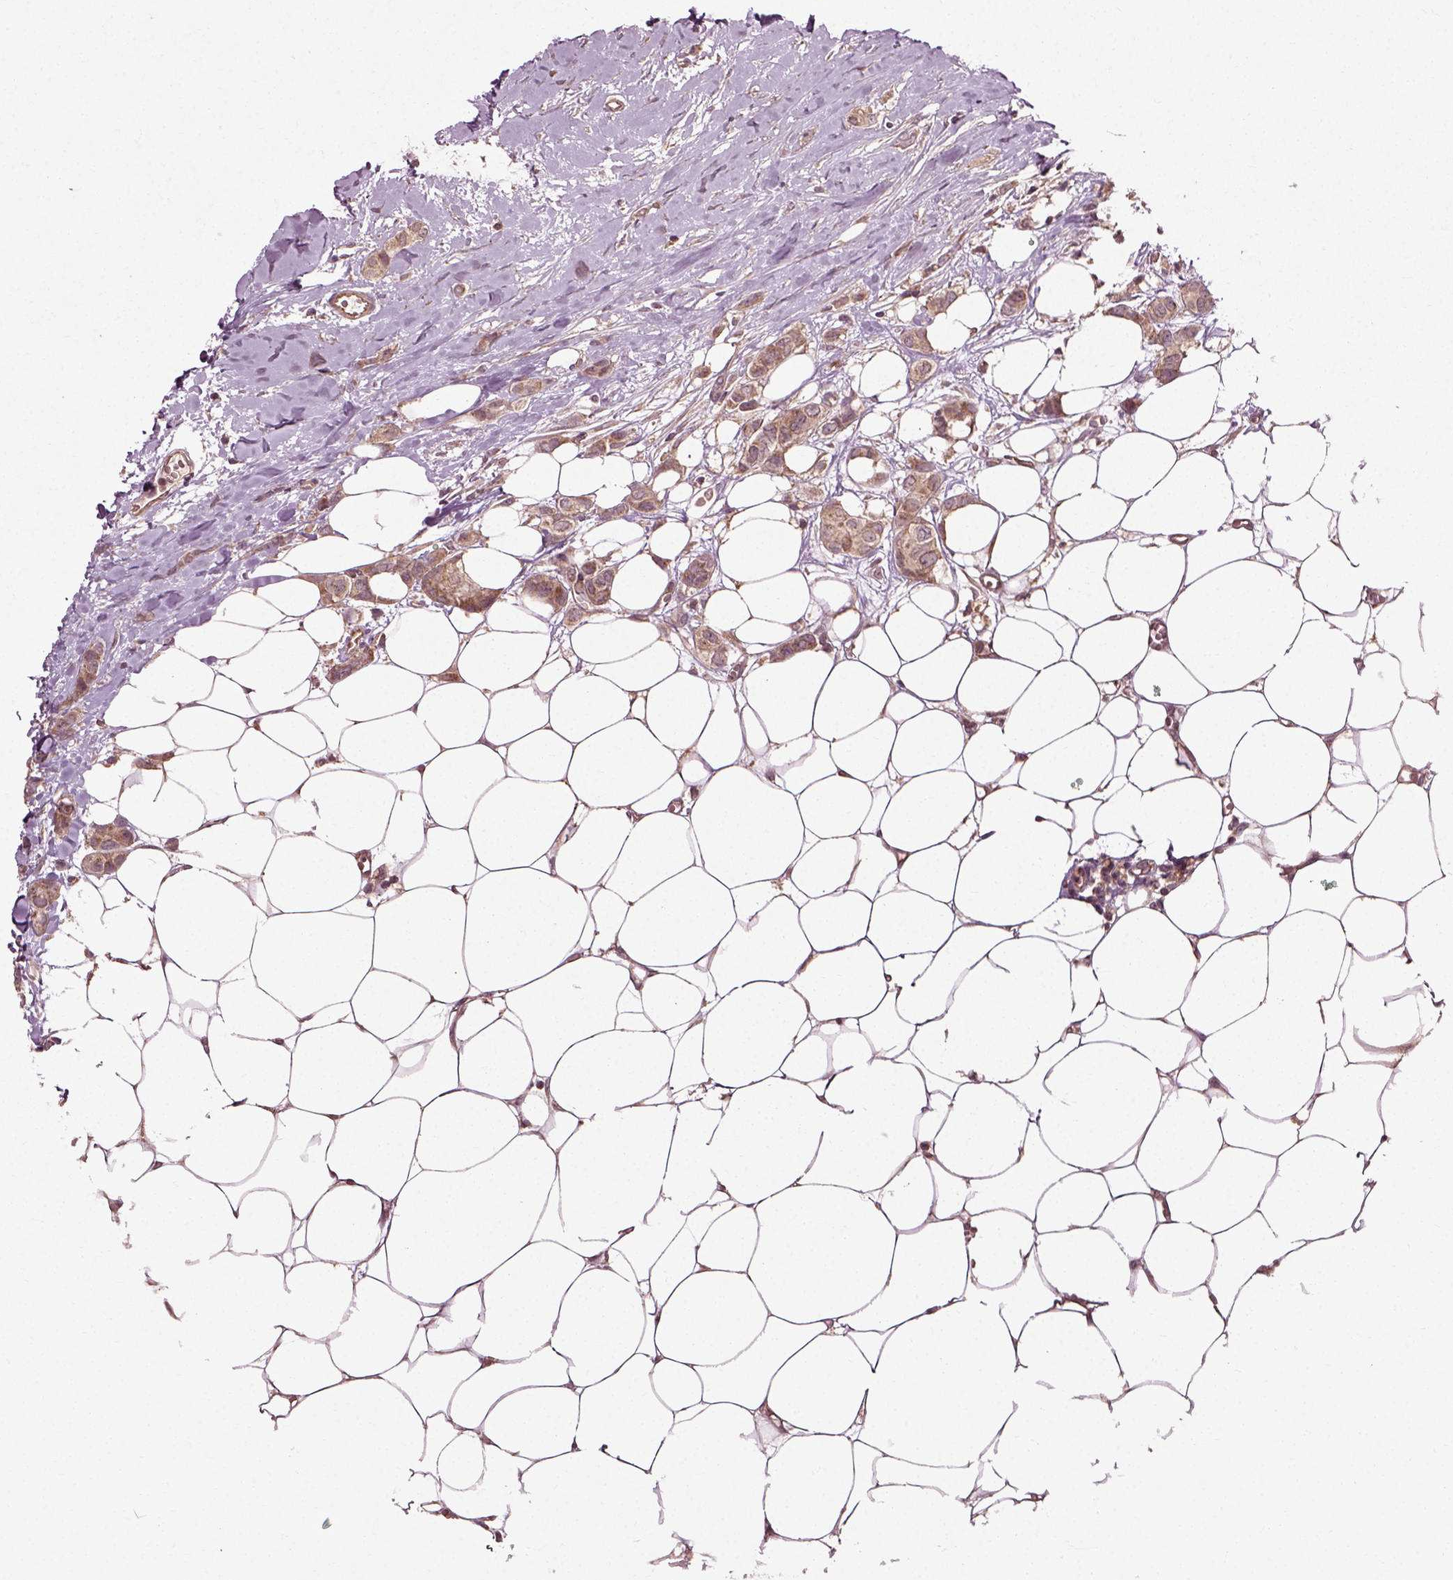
{"staining": {"intensity": "weak", "quantity": ">75%", "location": "cytoplasmic/membranous"}, "tissue": "breast cancer", "cell_type": "Tumor cells", "image_type": "cancer", "snomed": [{"axis": "morphology", "description": "Duct carcinoma"}, {"axis": "topography", "description": "Breast"}], "caption": "DAB immunohistochemical staining of breast cancer displays weak cytoplasmic/membranous protein positivity in about >75% of tumor cells.", "gene": "PLCD3", "patient": {"sex": "female", "age": 85}}